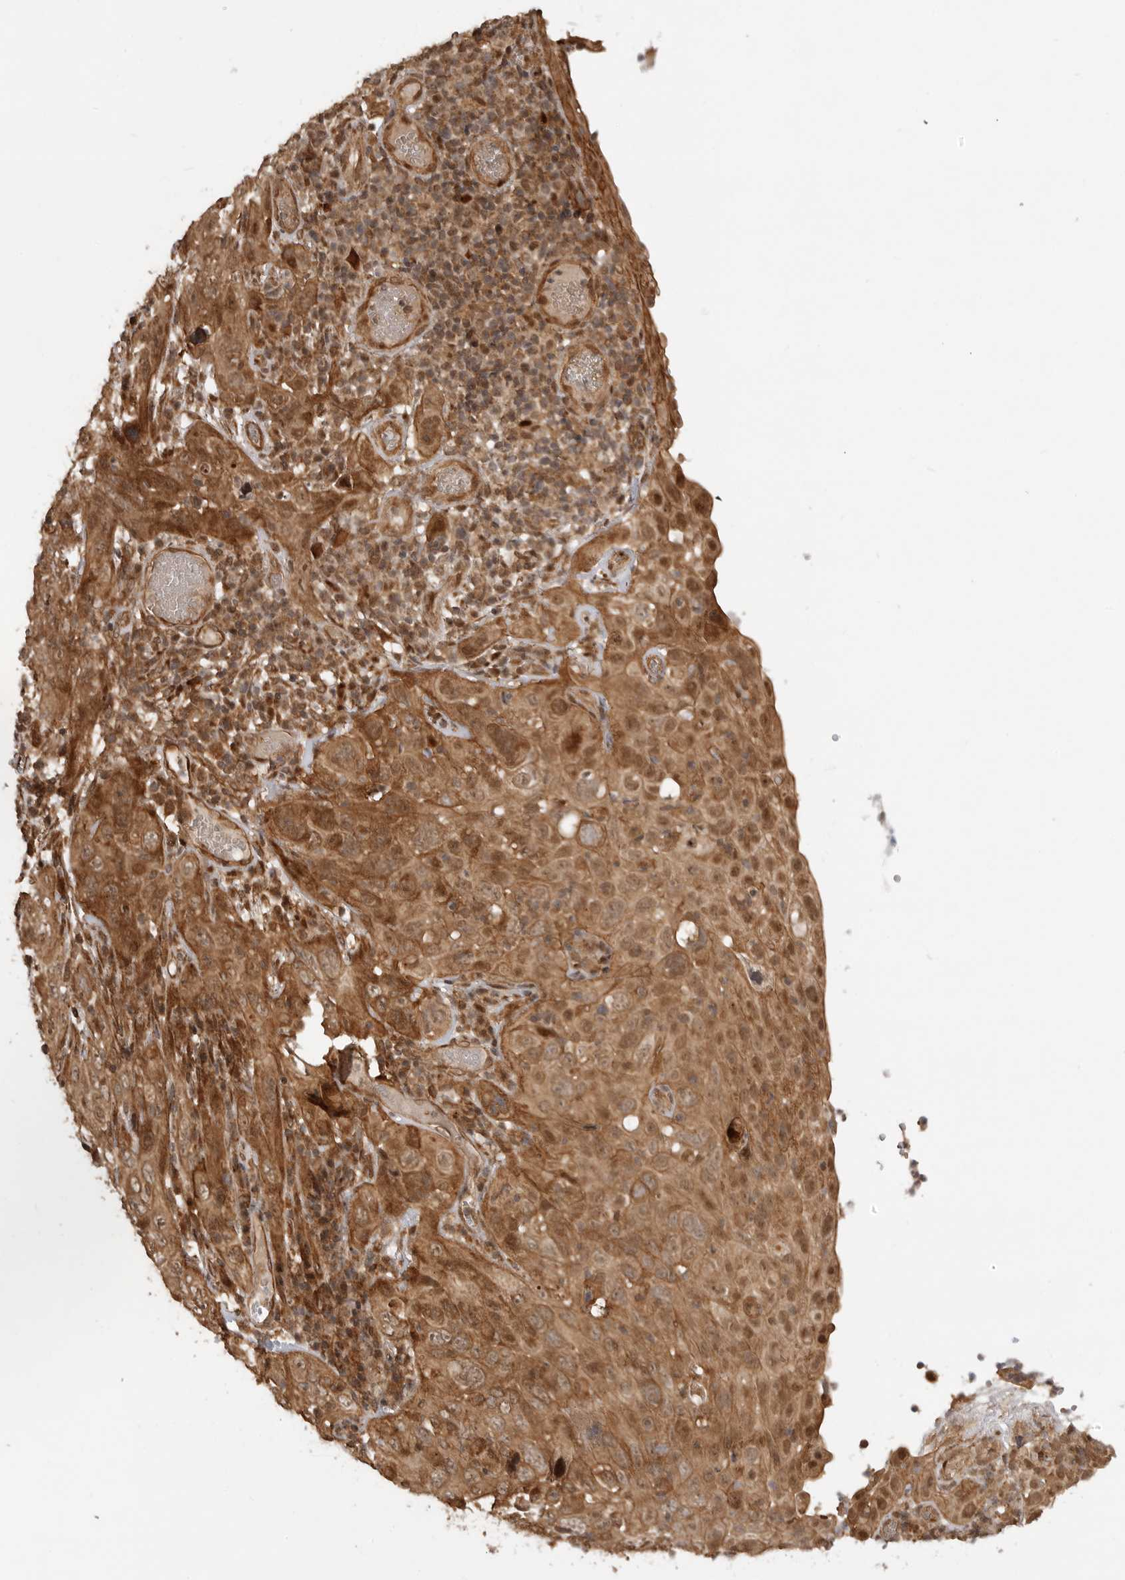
{"staining": {"intensity": "moderate", "quantity": ">75%", "location": "cytoplasmic/membranous,nuclear"}, "tissue": "cervical cancer", "cell_type": "Tumor cells", "image_type": "cancer", "snomed": [{"axis": "morphology", "description": "Squamous cell carcinoma, NOS"}, {"axis": "topography", "description": "Cervix"}], "caption": "This is a photomicrograph of immunohistochemistry staining of cervical squamous cell carcinoma, which shows moderate positivity in the cytoplasmic/membranous and nuclear of tumor cells.", "gene": "ADPRS", "patient": {"sex": "female", "age": 46}}